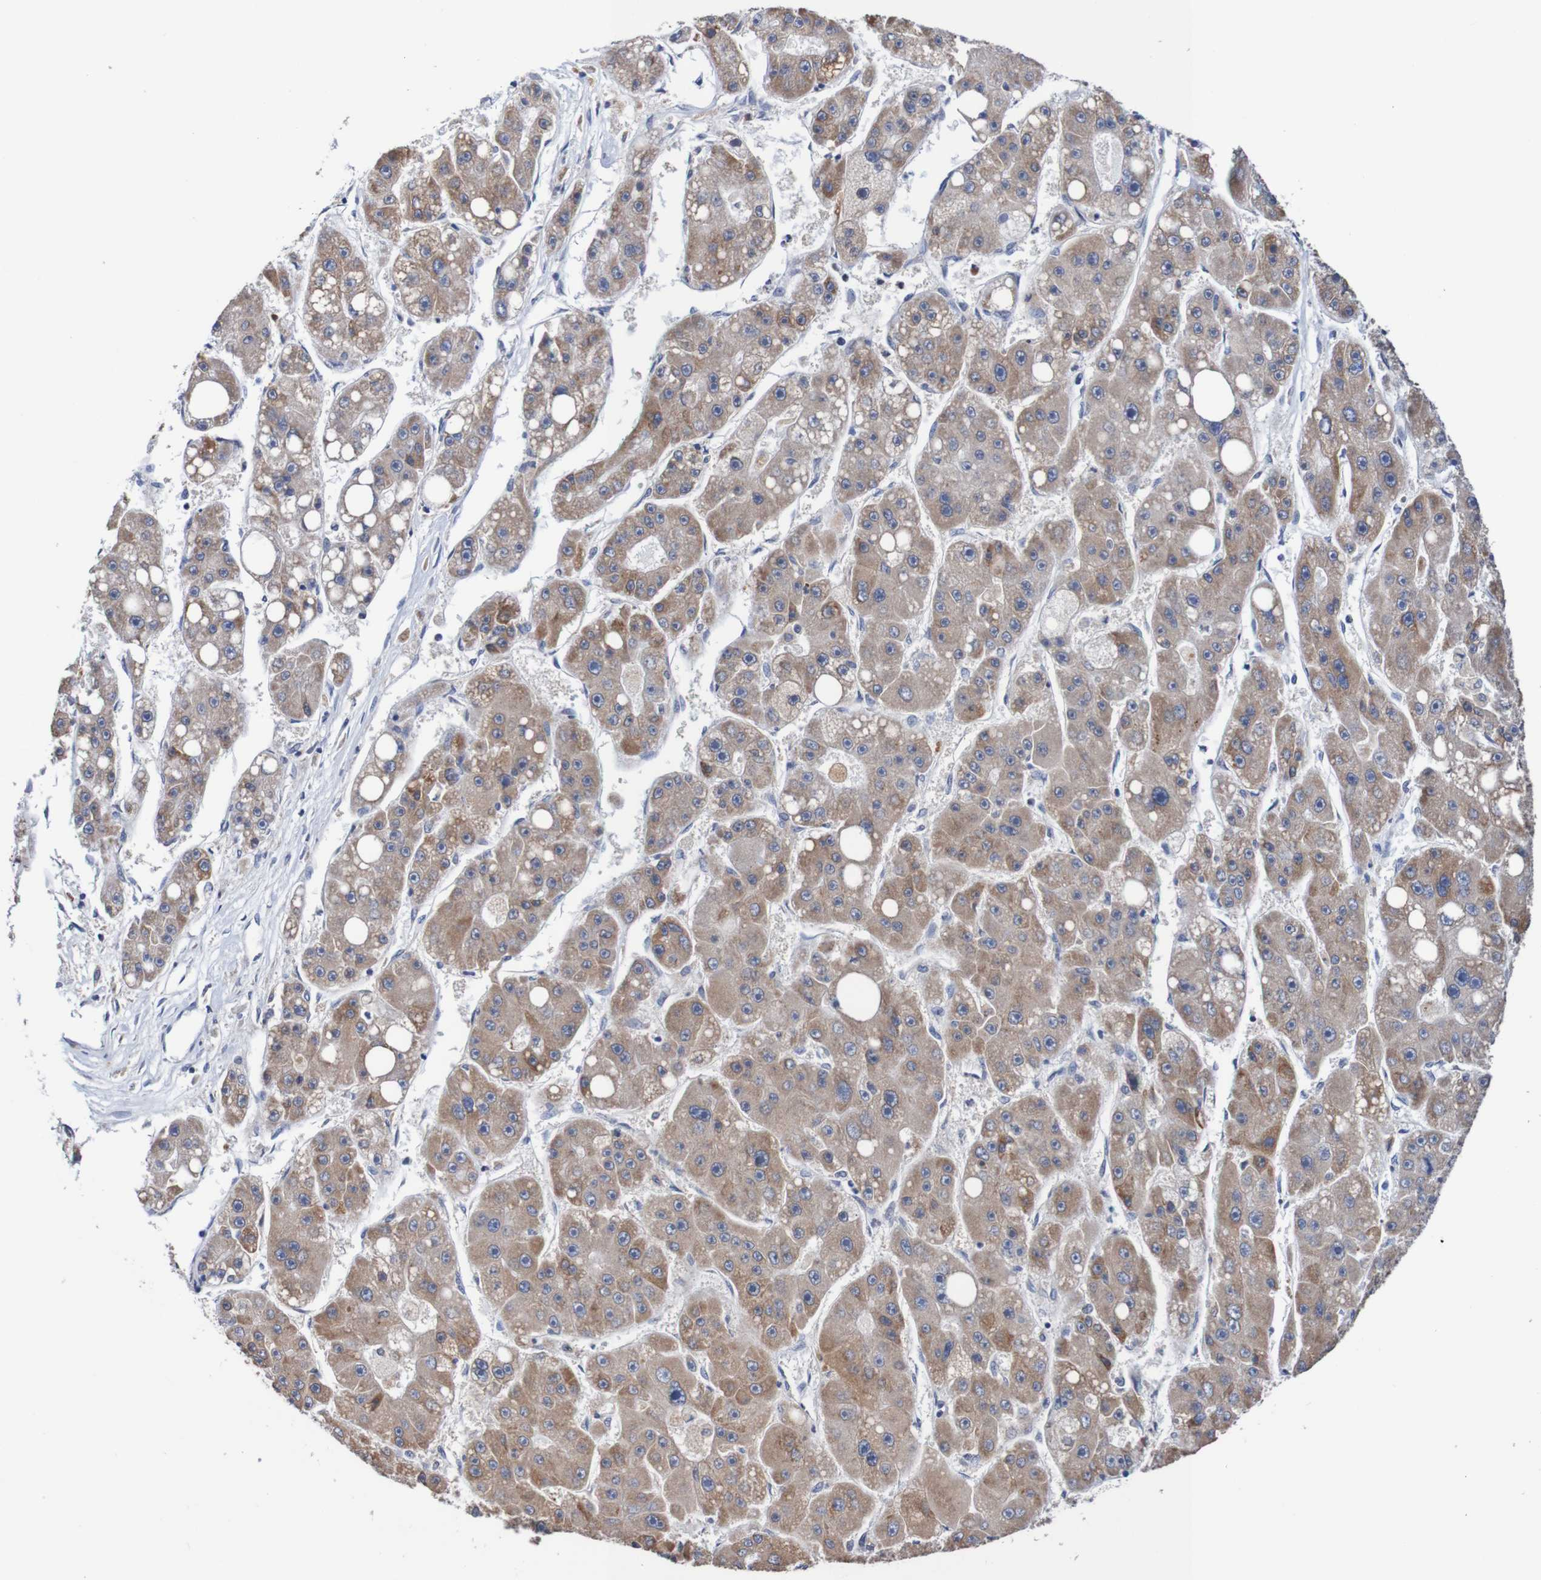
{"staining": {"intensity": "moderate", "quantity": ">75%", "location": "cytoplasmic/membranous"}, "tissue": "liver cancer", "cell_type": "Tumor cells", "image_type": "cancer", "snomed": [{"axis": "morphology", "description": "Carcinoma, Hepatocellular, NOS"}, {"axis": "topography", "description": "Liver"}], "caption": "Hepatocellular carcinoma (liver) was stained to show a protein in brown. There is medium levels of moderate cytoplasmic/membranous positivity in approximately >75% of tumor cells. (DAB IHC, brown staining for protein, blue staining for nuclei).", "gene": "FIBP", "patient": {"sex": "female", "age": 61}}